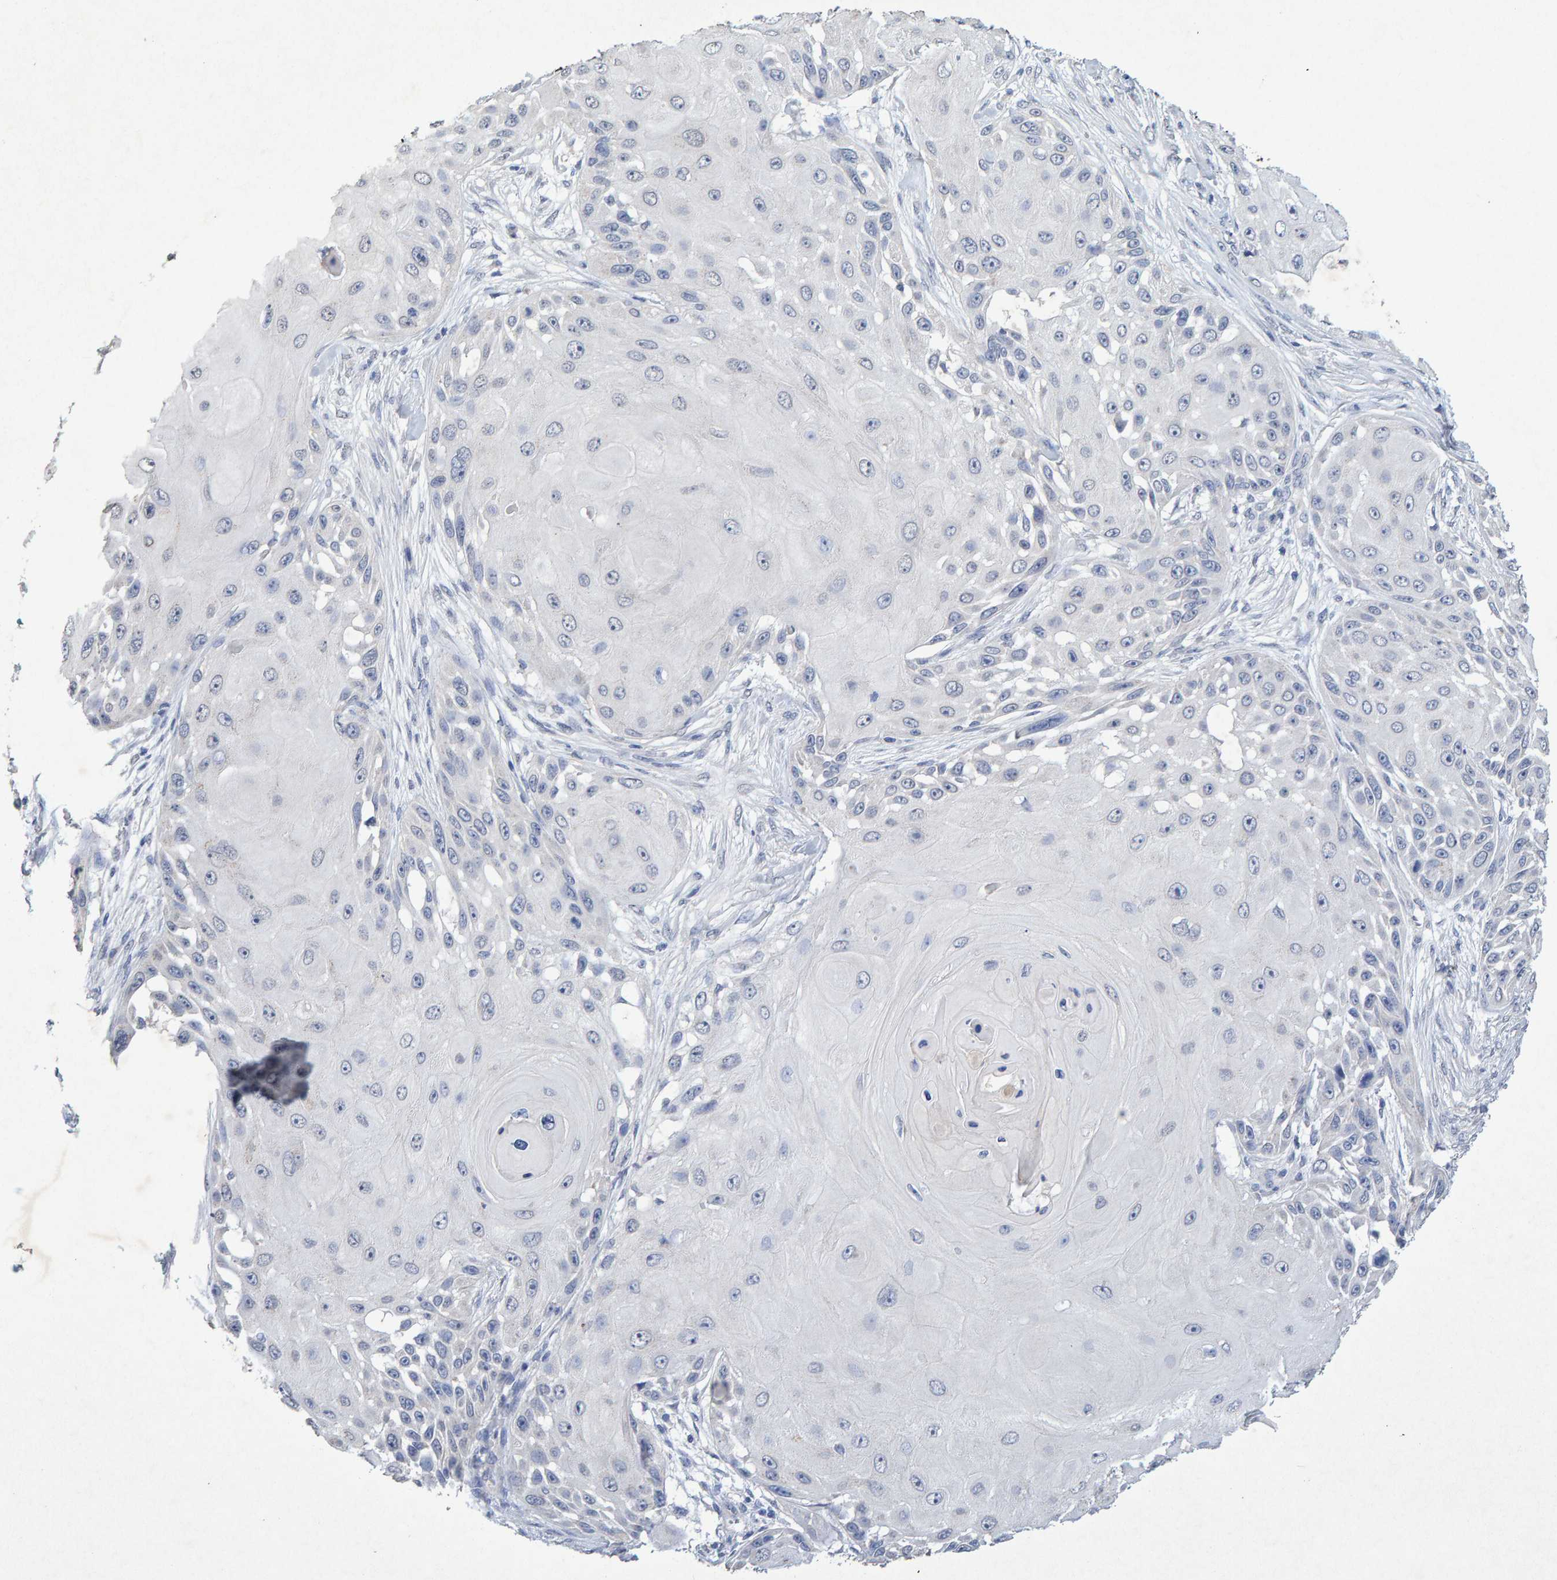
{"staining": {"intensity": "negative", "quantity": "none", "location": "none"}, "tissue": "skin cancer", "cell_type": "Tumor cells", "image_type": "cancer", "snomed": [{"axis": "morphology", "description": "Squamous cell carcinoma, NOS"}, {"axis": "topography", "description": "Skin"}], "caption": "IHC image of skin cancer stained for a protein (brown), which displays no positivity in tumor cells.", "gene": "CTH", "patient": {"sex": "female", "age": 44}}